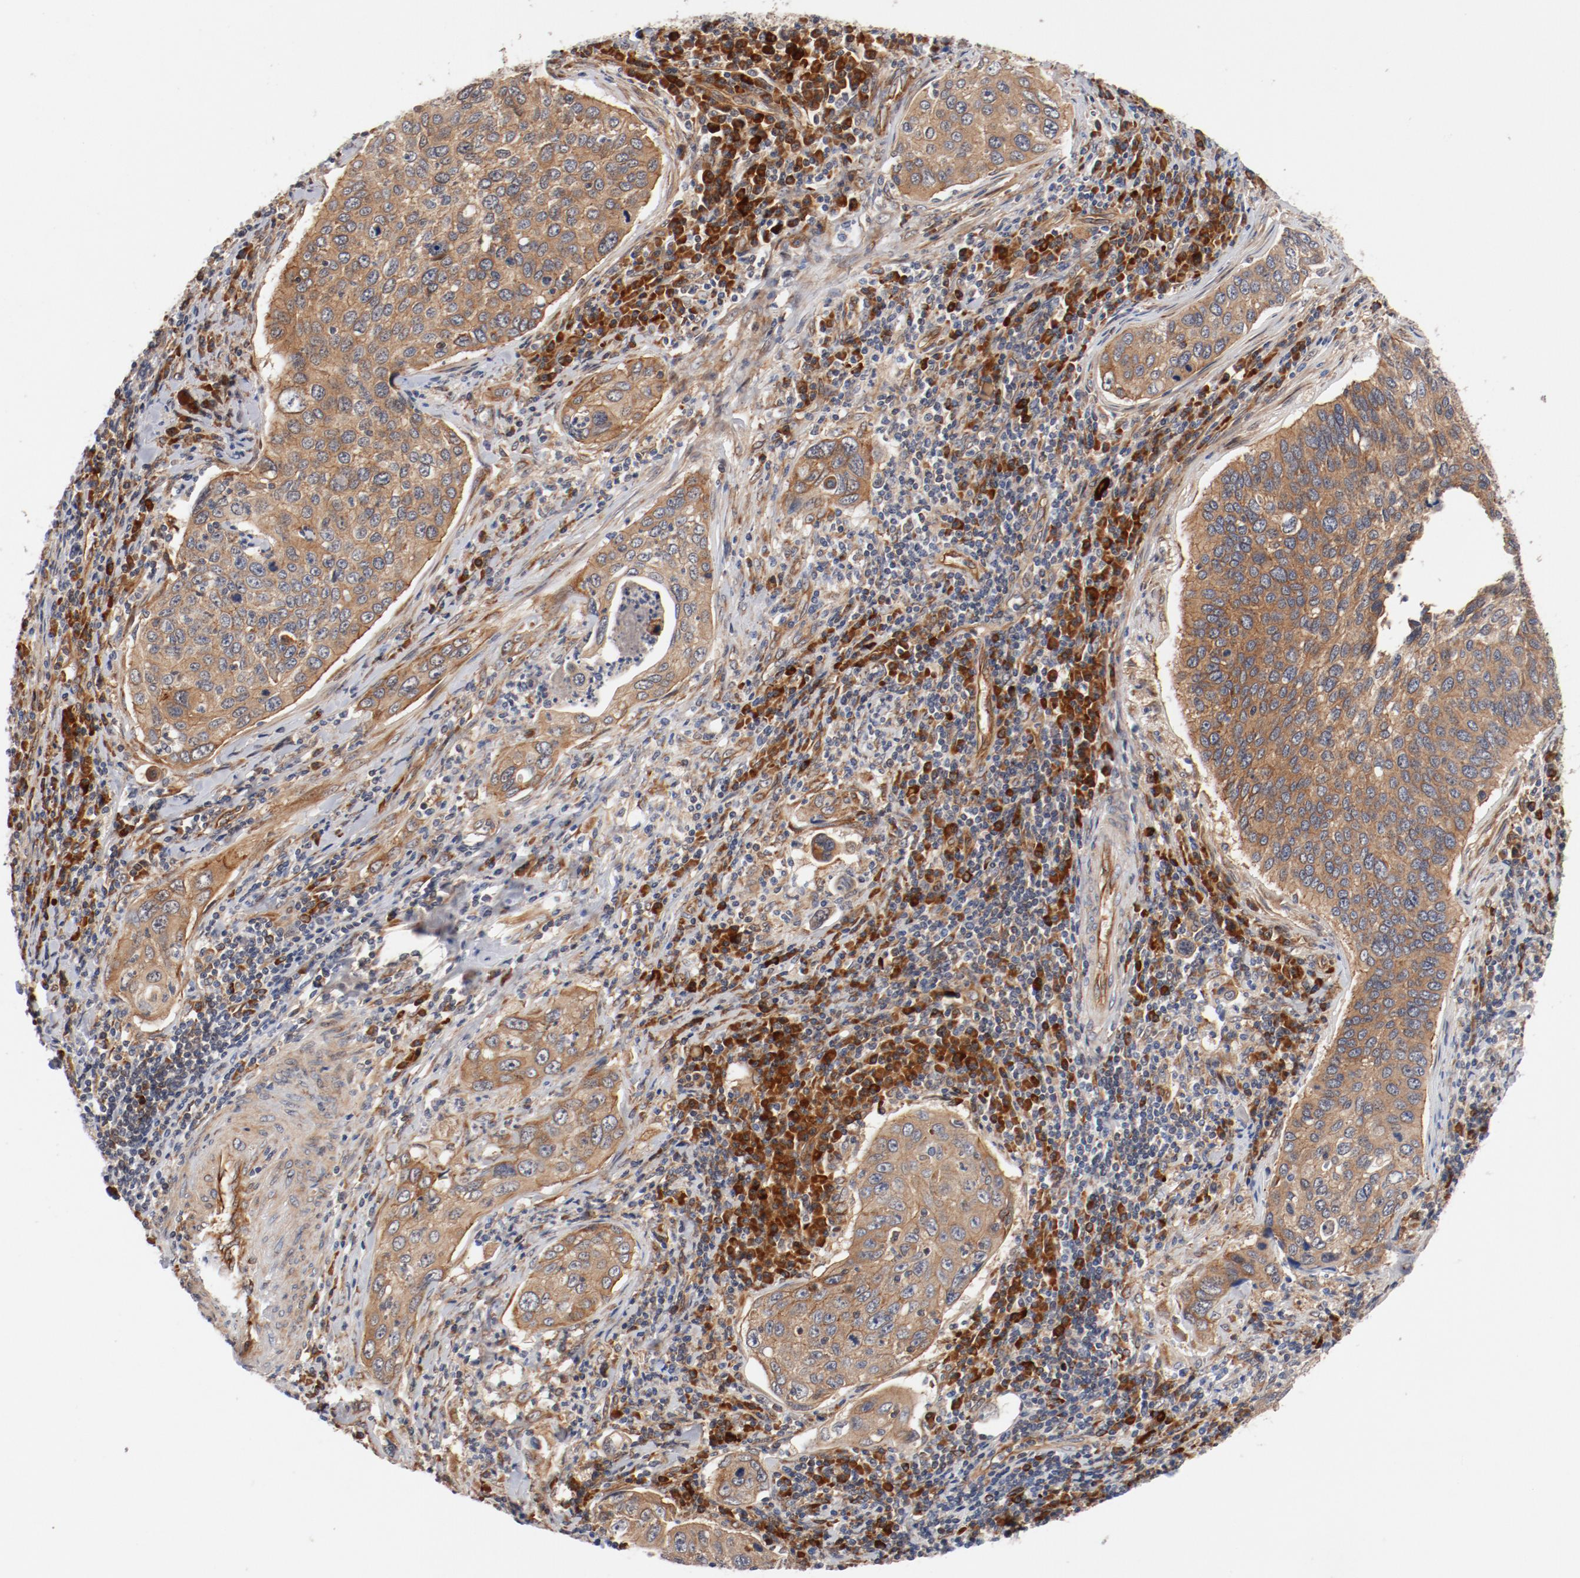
{"staining": {"intensity": "moderate", "quantity": ">75%", "location": "cytoplasmic/membranous"}, "tissue": "cervical cancer", "cell_type": "Tumor cells", "image_type": "cancer", "snomed": [{"axis": "morphology", "description": "Squamous cell carcinoma, NOS"}, {"axis": "topography", "description": "Cervix"}], "caption": "An image of human cervical cancer (squamous cell carcinoma) stained for a protein shows moderate cytoplasmic/membranous brown staining in tumor cells.", "gene": "PITPNM2", "patient": {"sex": "female", "age": 53}}